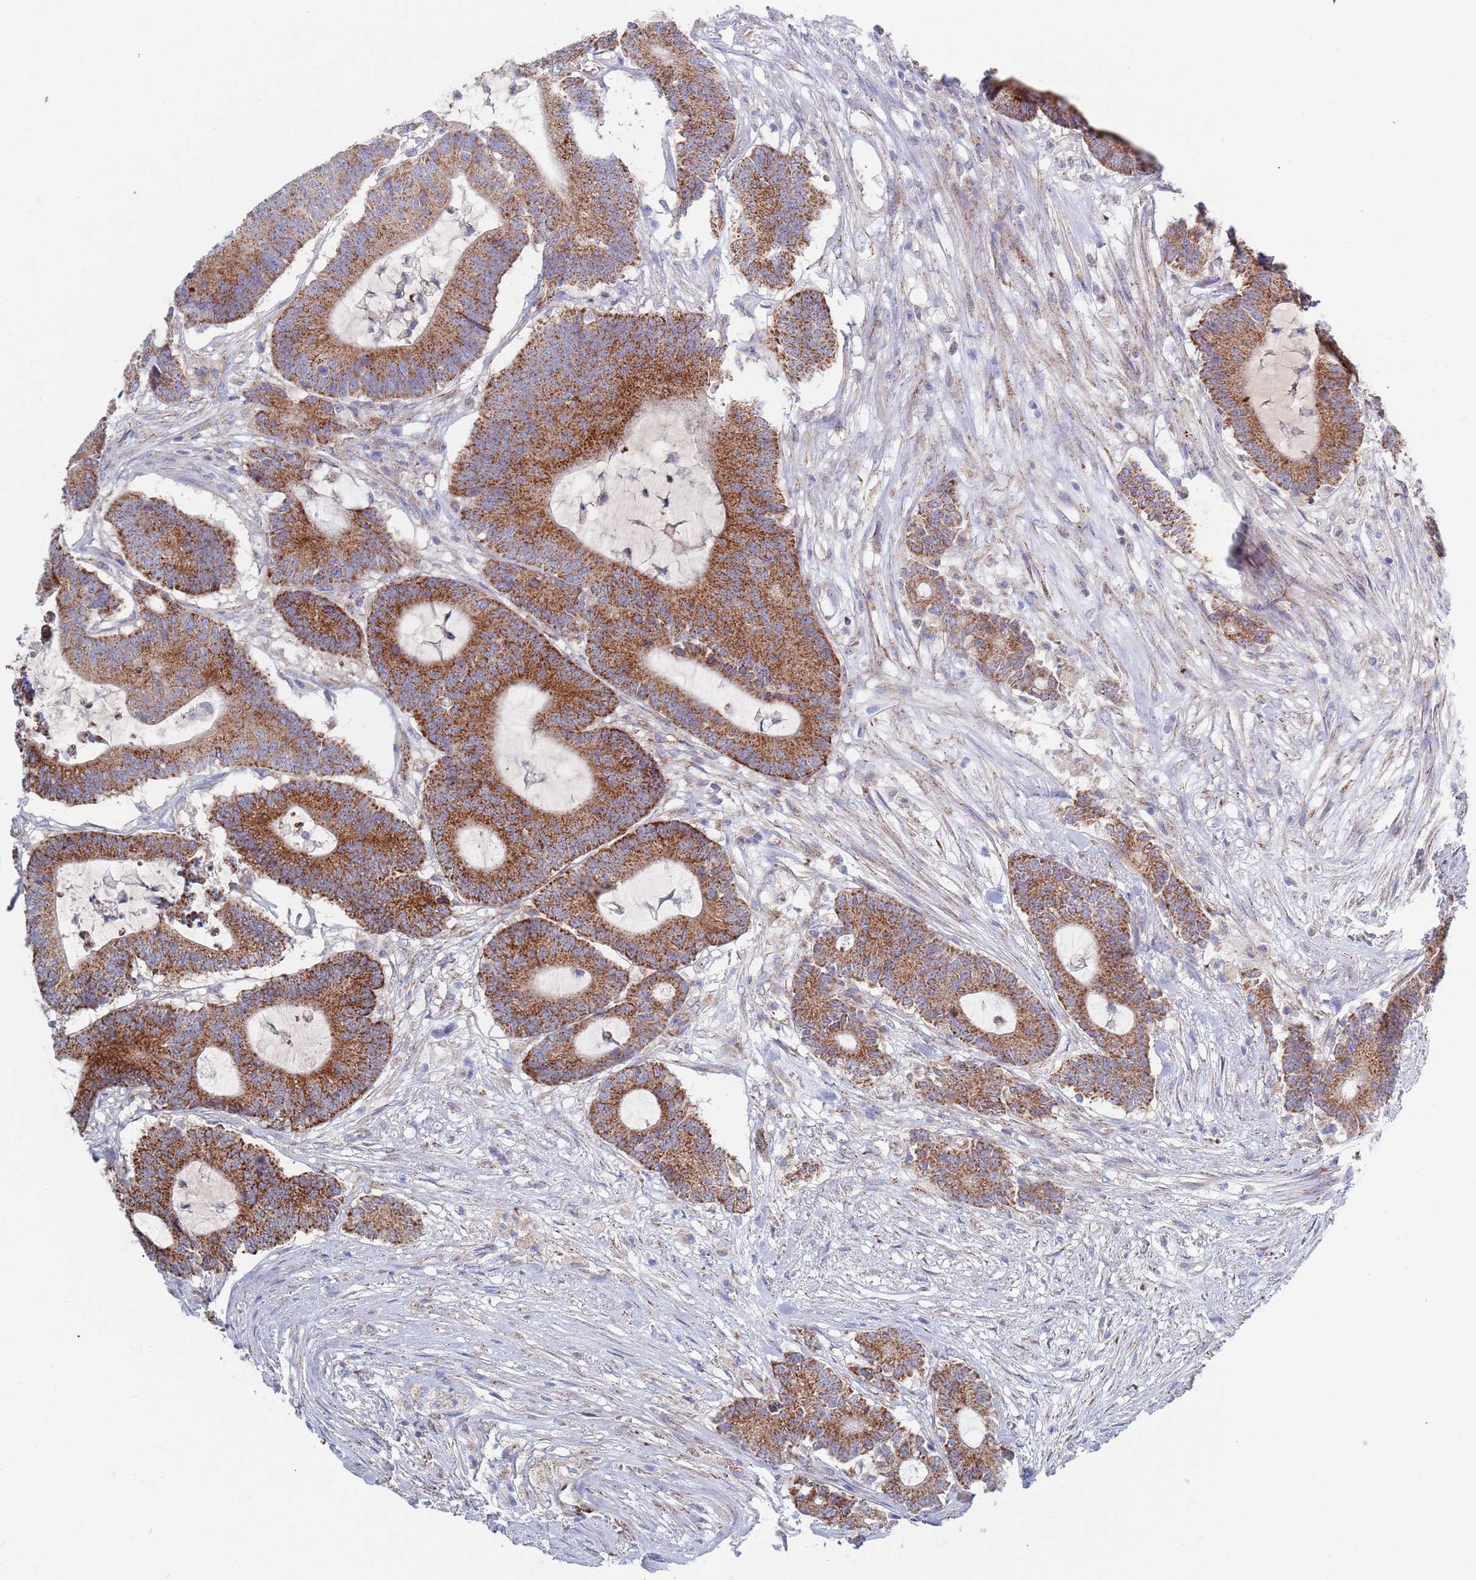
{"staining": {"intensity": "strong", "quantity": ">75%", "location": "cytoplasmic/membranous"}, "tissue": "colorectal cancer", "cell_type": "Tumor cells", "image_type": "cancer", "snomed": [{"axis": "morphology", "description": "Adenocarcinoma, NOS"}, {"axis": "topography", "description": "Colon"}], "caption": "Protein staining shows strong cytoplasmic/membranous expression in approximately >75% of tumor cells in colorectal adenocarcinoma.", "gene": "CHCHD6", "patient": {"sex": "female", "age": 84}}